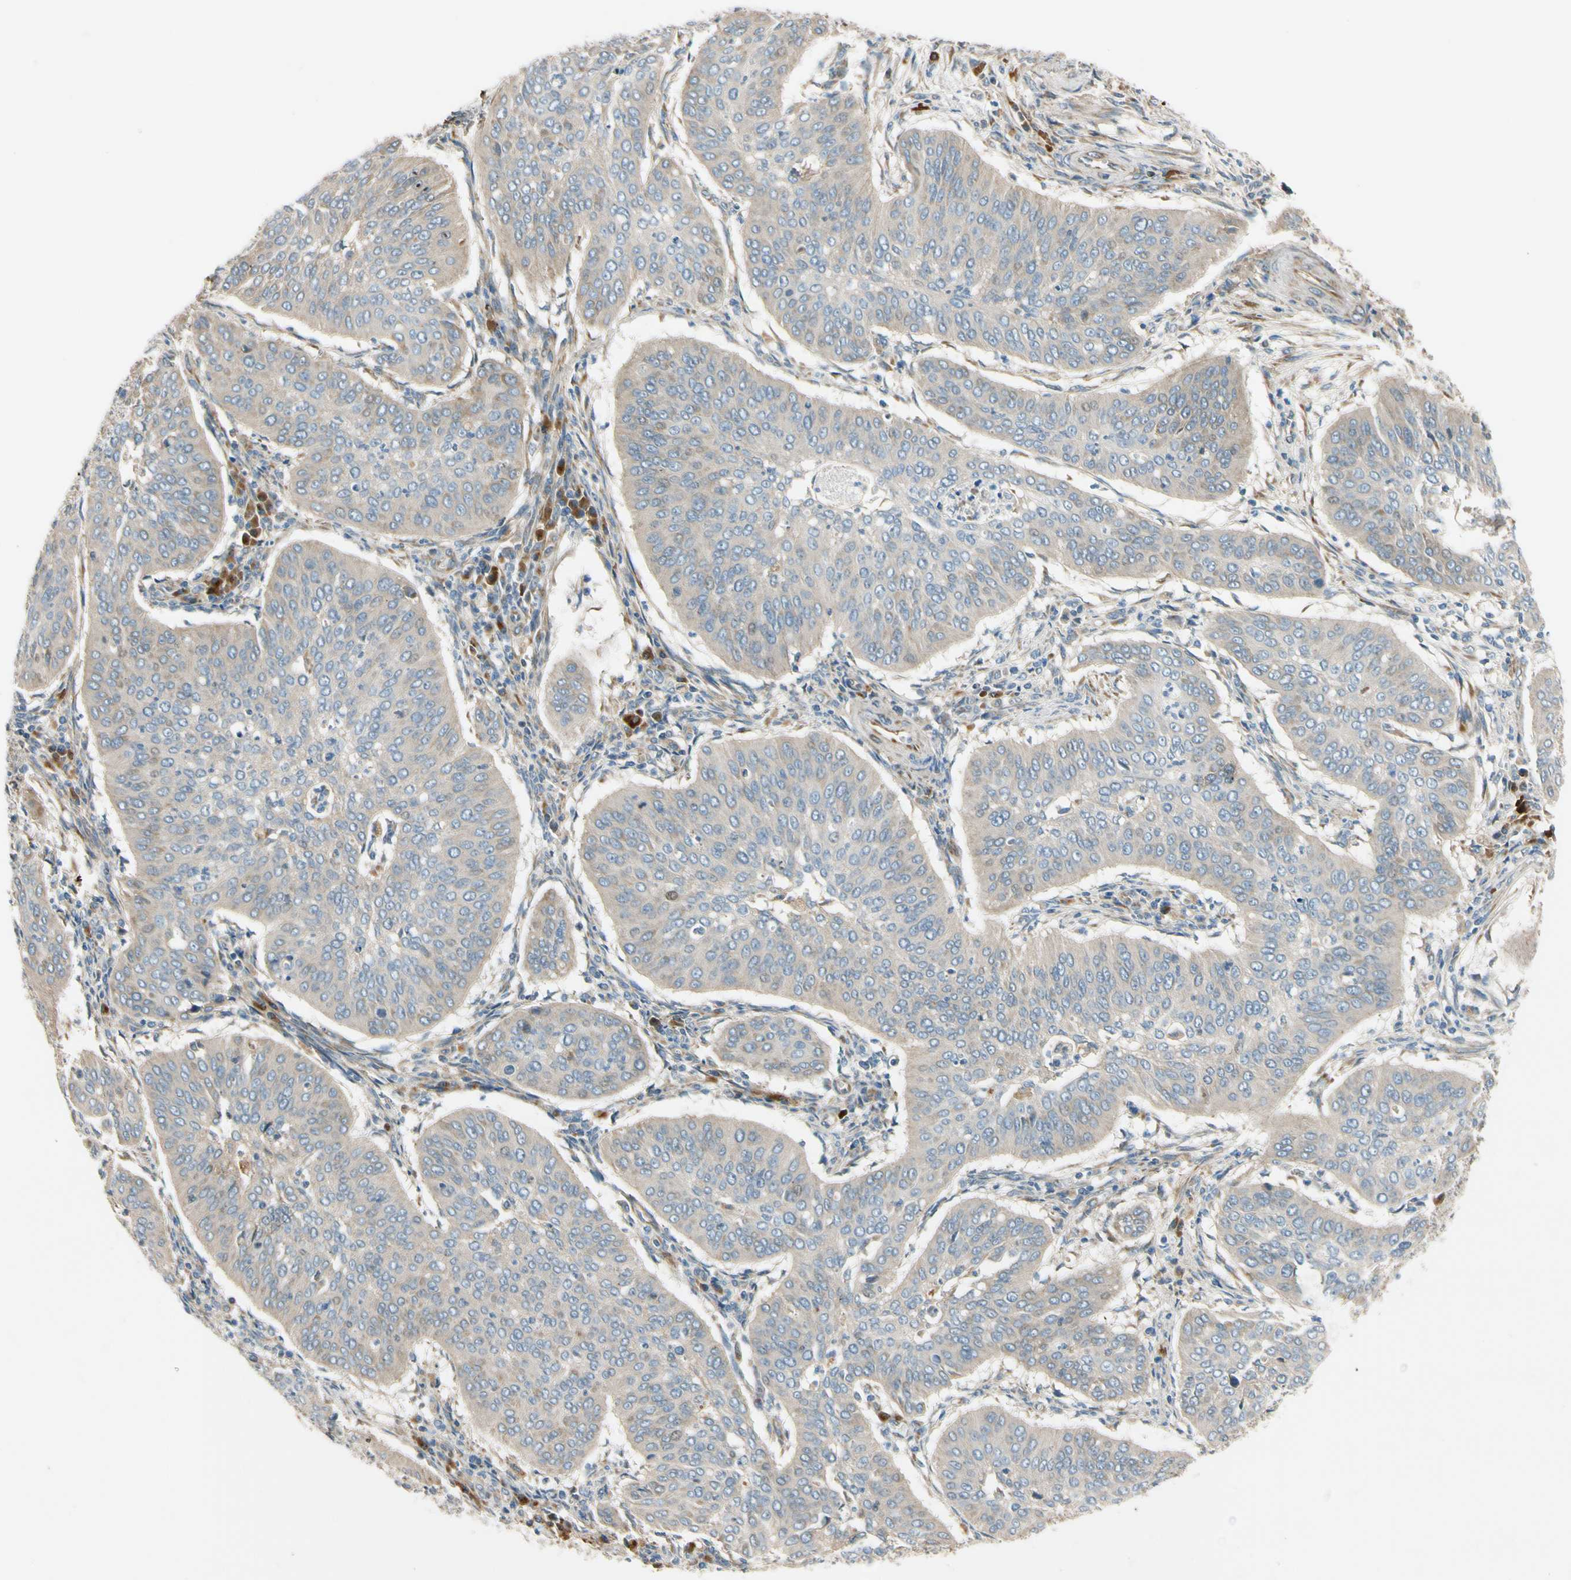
{"staining": {"intensity": "weak", "quantity": ">75%", "location": "cytoplasmic/membranous"}, "tissue": "cervical cancer", "cell_type": "Tumor cells", "image_type": "cancer", "snomed": [{"axis": "morphology", "description": "Normal tissue, NOS"}, {"axis": "morphology", "description": "Squamous cell carcinoma, NOS"}, {"axis": "topography", "description": "Cervix"}], "caption": "A micrograph of human cervical squamous cell carcinoma stained for a protein exhibits weak cytoplasmic/membranous brown staining in tumor cells.", "gene": "MST1R", "patient": {"sex": "female", "age": 39}}